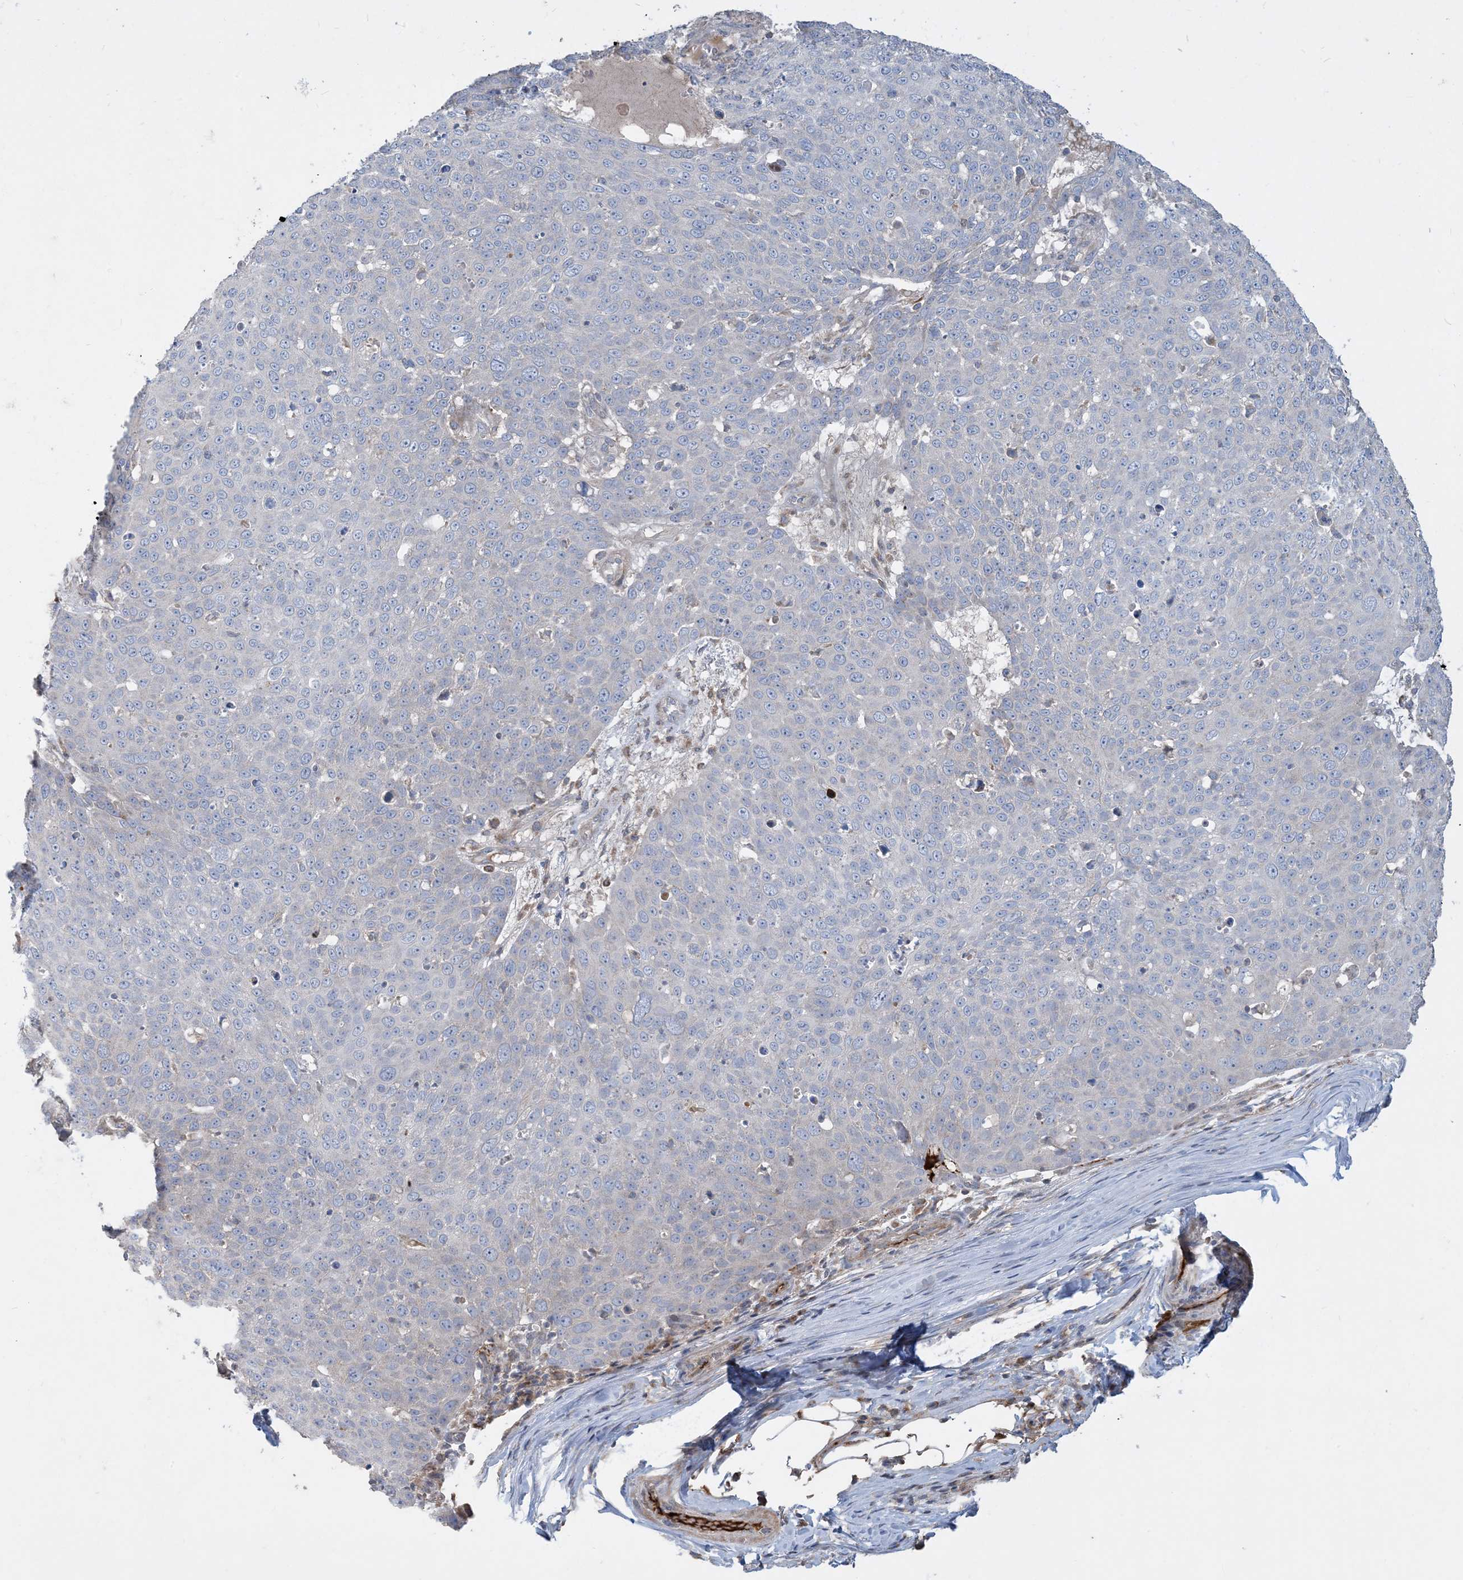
{"staining": {"intensity": "negative", "quantity": "none", "location": "none"}, "tissue": "skin cancer", "cell_type": "Tumor cells", "image_type": "cancer", "snomed": [{"axis": "morphology", "description": "Squamous cell carcinoma, NOS"}, {"axis": "topography", "description": "Skin"}], "caption": "High magnification brightfield microscopy of skin cancer stained with DAB (3,3'-diaminobenzidine) (brown) and counterstained with hematoxylin (blue): tumor cells show no significant positivity.", "gene": "ECHDC1", "patient": {"sex": "male", "age": 71}}